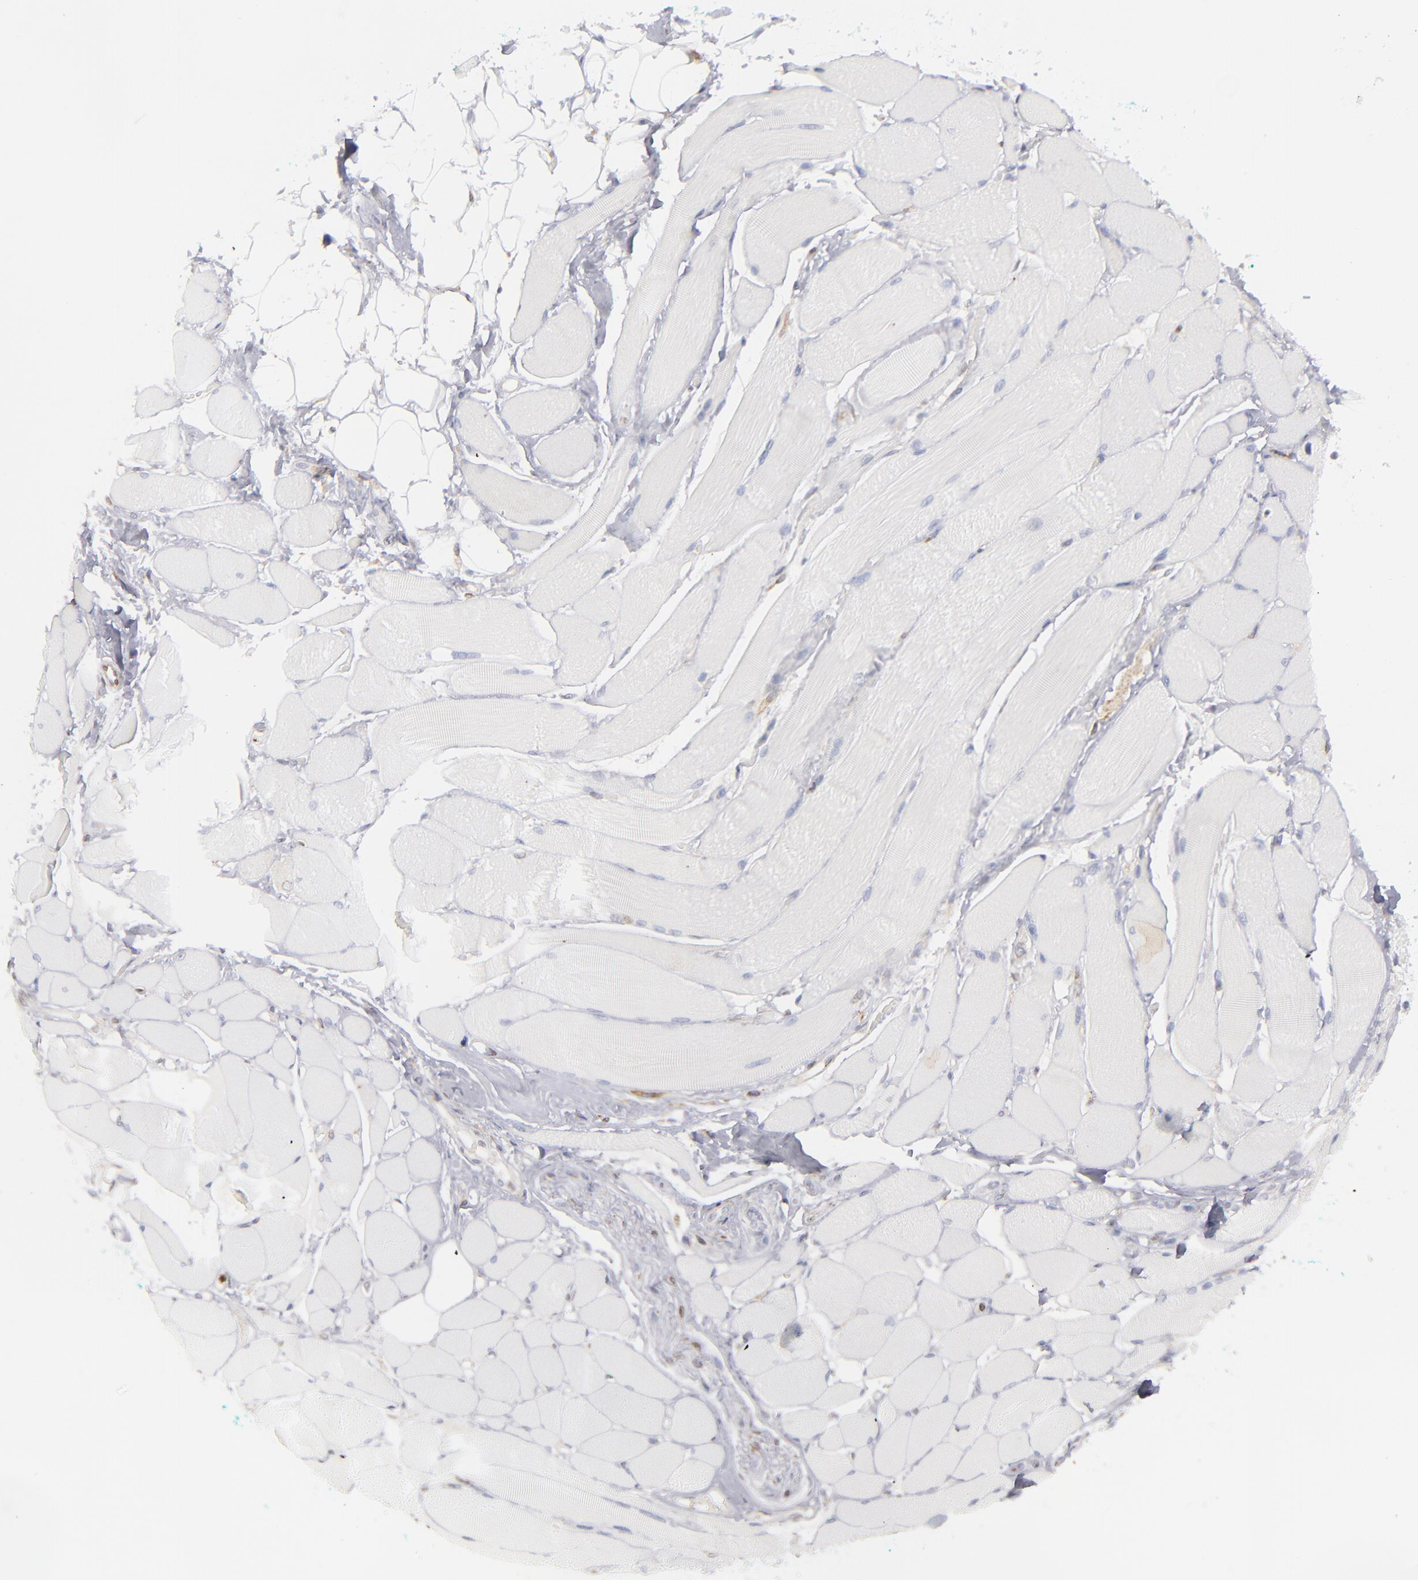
{"staining": {"intensity": "negative", "quantity": "none", "location": "none"}, "tissue": "skeletal muscle", "cell_type": "Myocytes", "image_type": "normal", "snomed": [{"axis": "morphology", "description": "Normal tissue, NOS"}, {"axis": "topography", "description": "Skeletal muscle"}, {"axis": "topography", "description": "Peripheral nerve tissue"}], "caption": "The immunohistochemistry image has no significant expression in myocytes of skeletal muscle. (Brightfield microscopy of DAB (3,3'-diaminobenzidine) immunohistochemistry at high magnification).", "gene": "TMX1", "patient": {"sex": "female", "age": 84}}